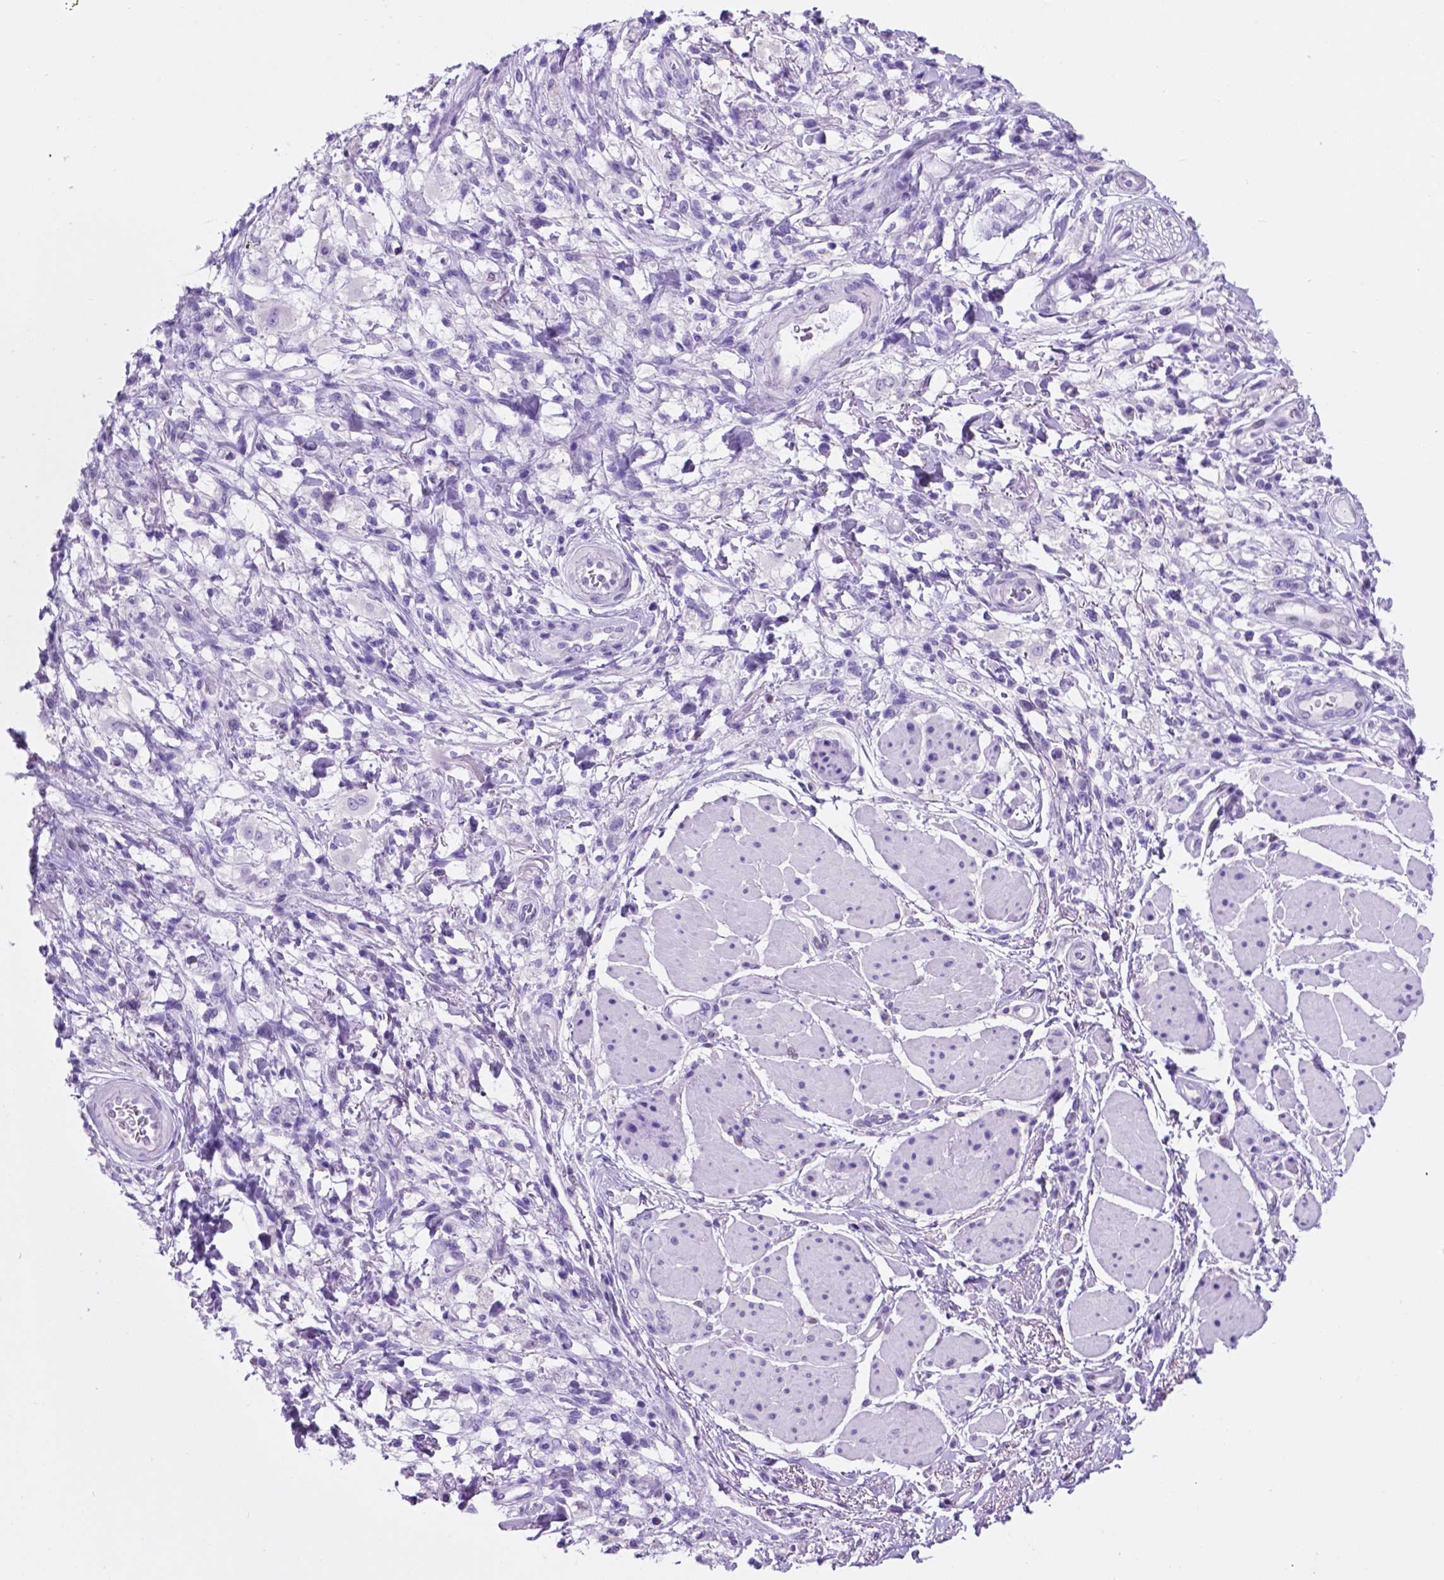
{"staining": {"intensity": "negative", "quantity": "none", "location": "none"}, "tissue": "stomach cancer", "cell_type": "Tumor cells", "image_type": "cancer", "snomed": [{"axis": "morphology", "description": "Adenocarcinoma, NOS"}, {"axis": "topography", "description": "Stomach"}], "caption": "Immunohistochemical staining of stomach adenocarcinoma demonstrates no significant staining in tumor cells.", "gene": "TMEM210", "patient": {"sex": "female", "age": 60}}